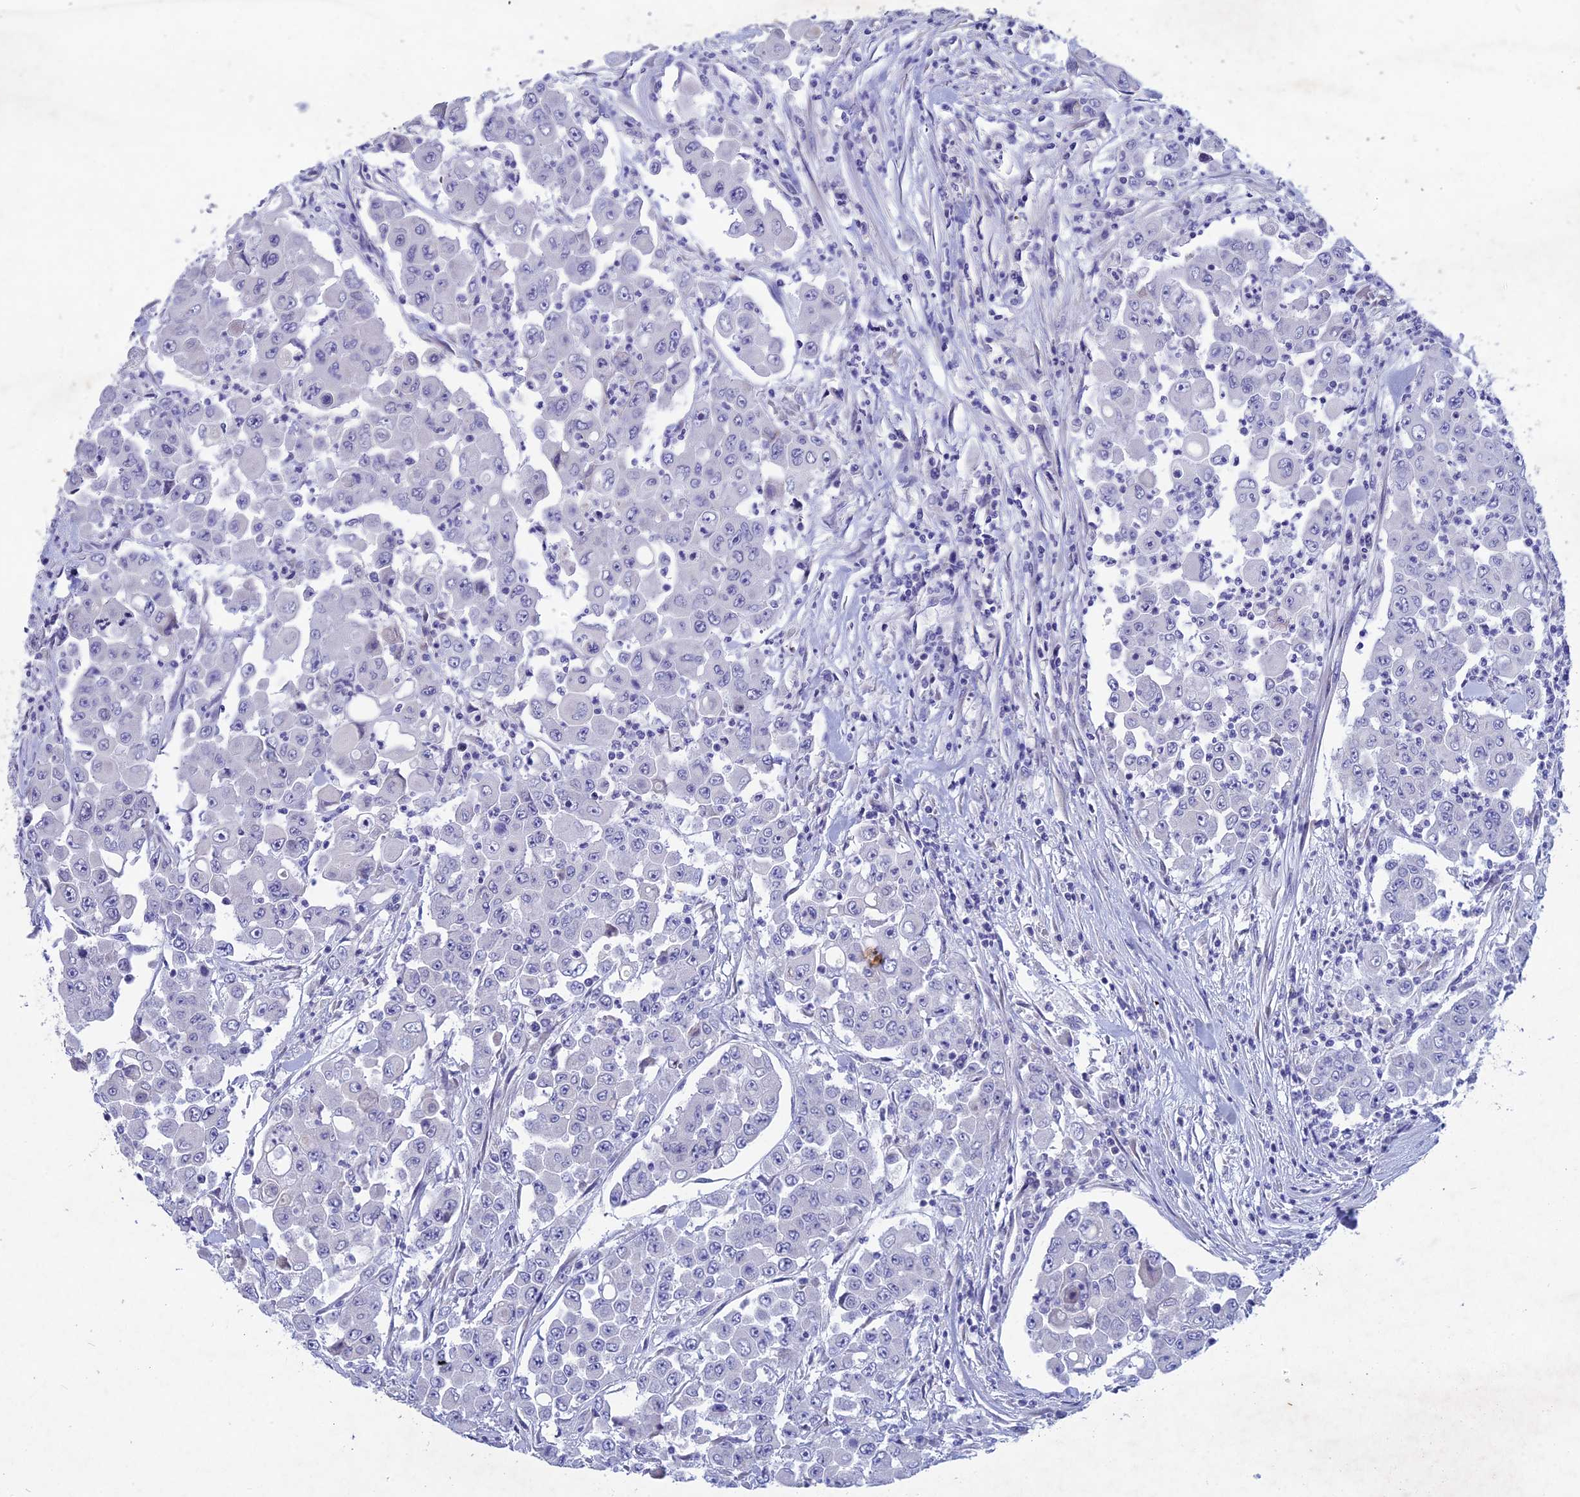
{"staining": {"intensity": "negative", "quantity": "none", "location": "none"}, "tissue": "colorectal cancer", "cell_type": "Tumor cells", "image_type": "cancer", "snomed": [{"axis": "morphology", "description": "Adenocarcinoma, NOS"}, {"axis": "topography", "description": "Colon"}], "caption": "Tumor cells are negative for brown protein staining in colorectal cancer (adenocarcinoma).", "gene": "BTBD19", "patient": {"sex": "male", "age": 51}}